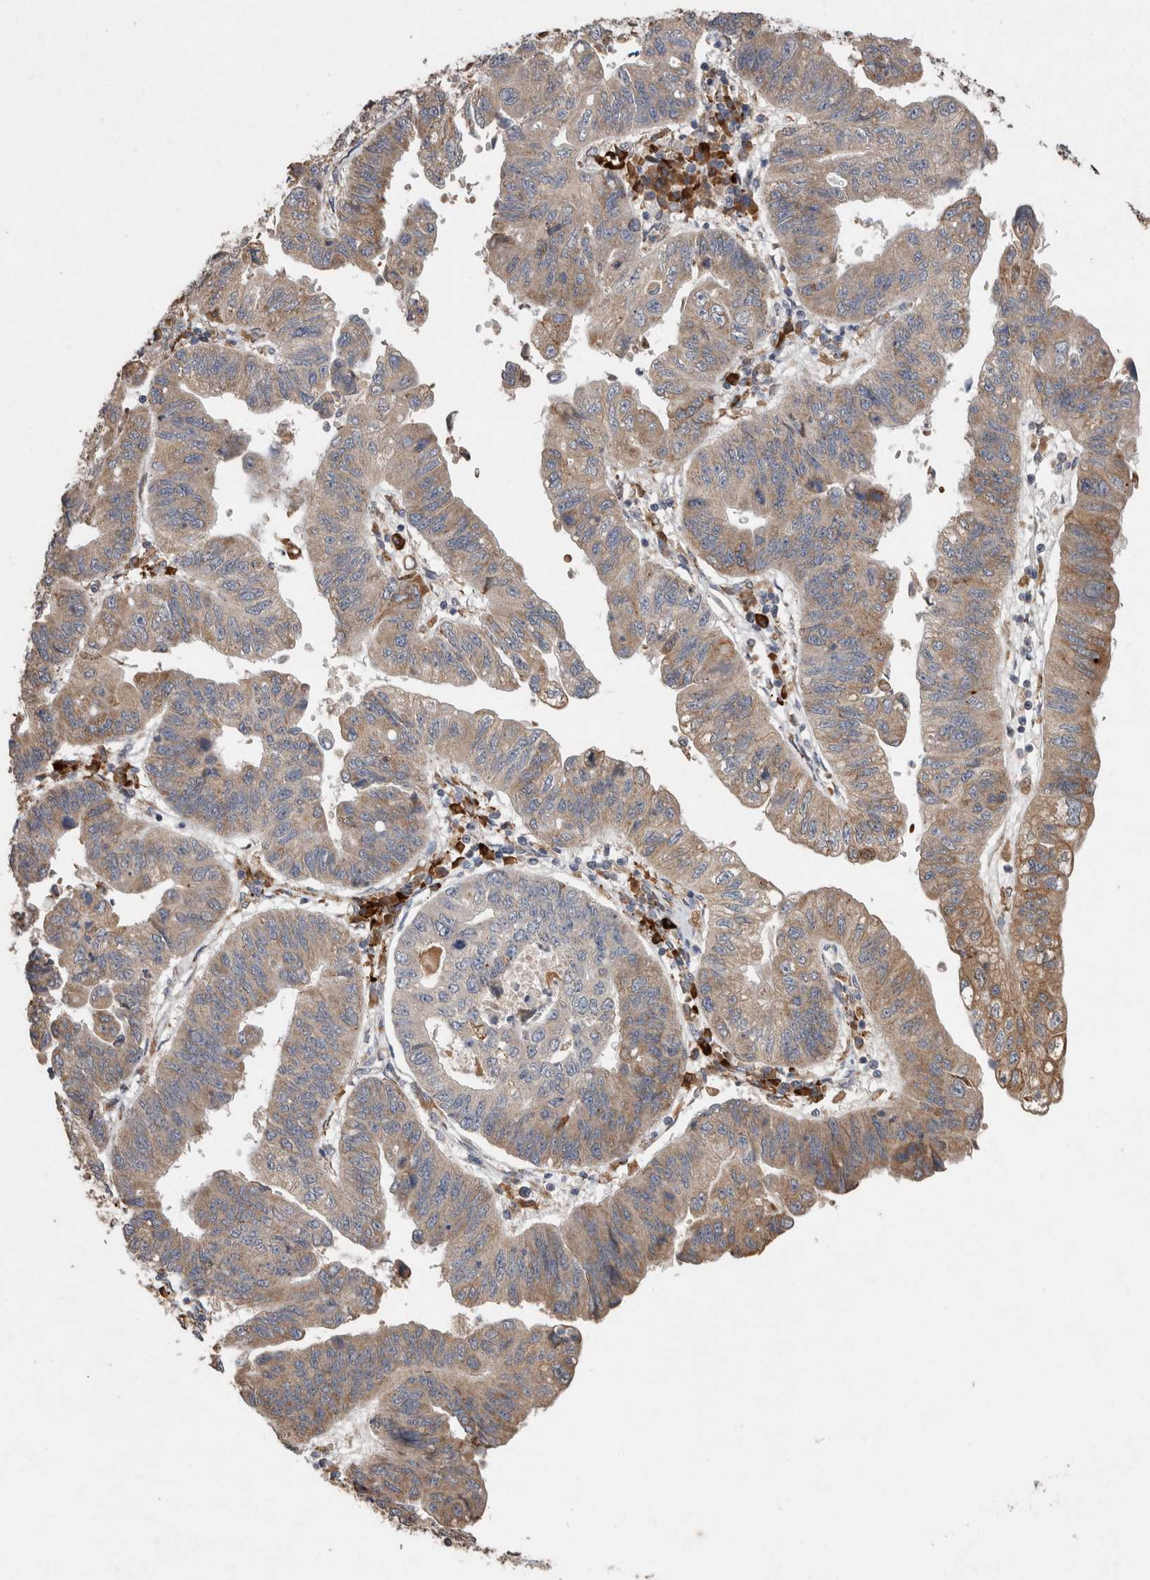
{"staining": {"intensity": "moderate", "quantity": "25%-75%", "location": "cytoplasmic/membranous"}, "tissue": "stomach cancer", "cell_type": "Tumor cells", "image_type": "cancer", "snomed": [{"axis": "morphology", "description": "Adenocarcinoma, NOS"}, {"axis": "topography", "description": "Stomach"}], "caption": "Stomach adenocarcinoma was stained to show a protein in brown. There is medium levels of moderate cytoplasmic/membranous staining in approximately 25%-75% of tumor cells. (Brightfield microscopy of DAB IHC at high magnification).", "gene": "ADGRL3", "patient": {"sex": "male", "age": 59}}